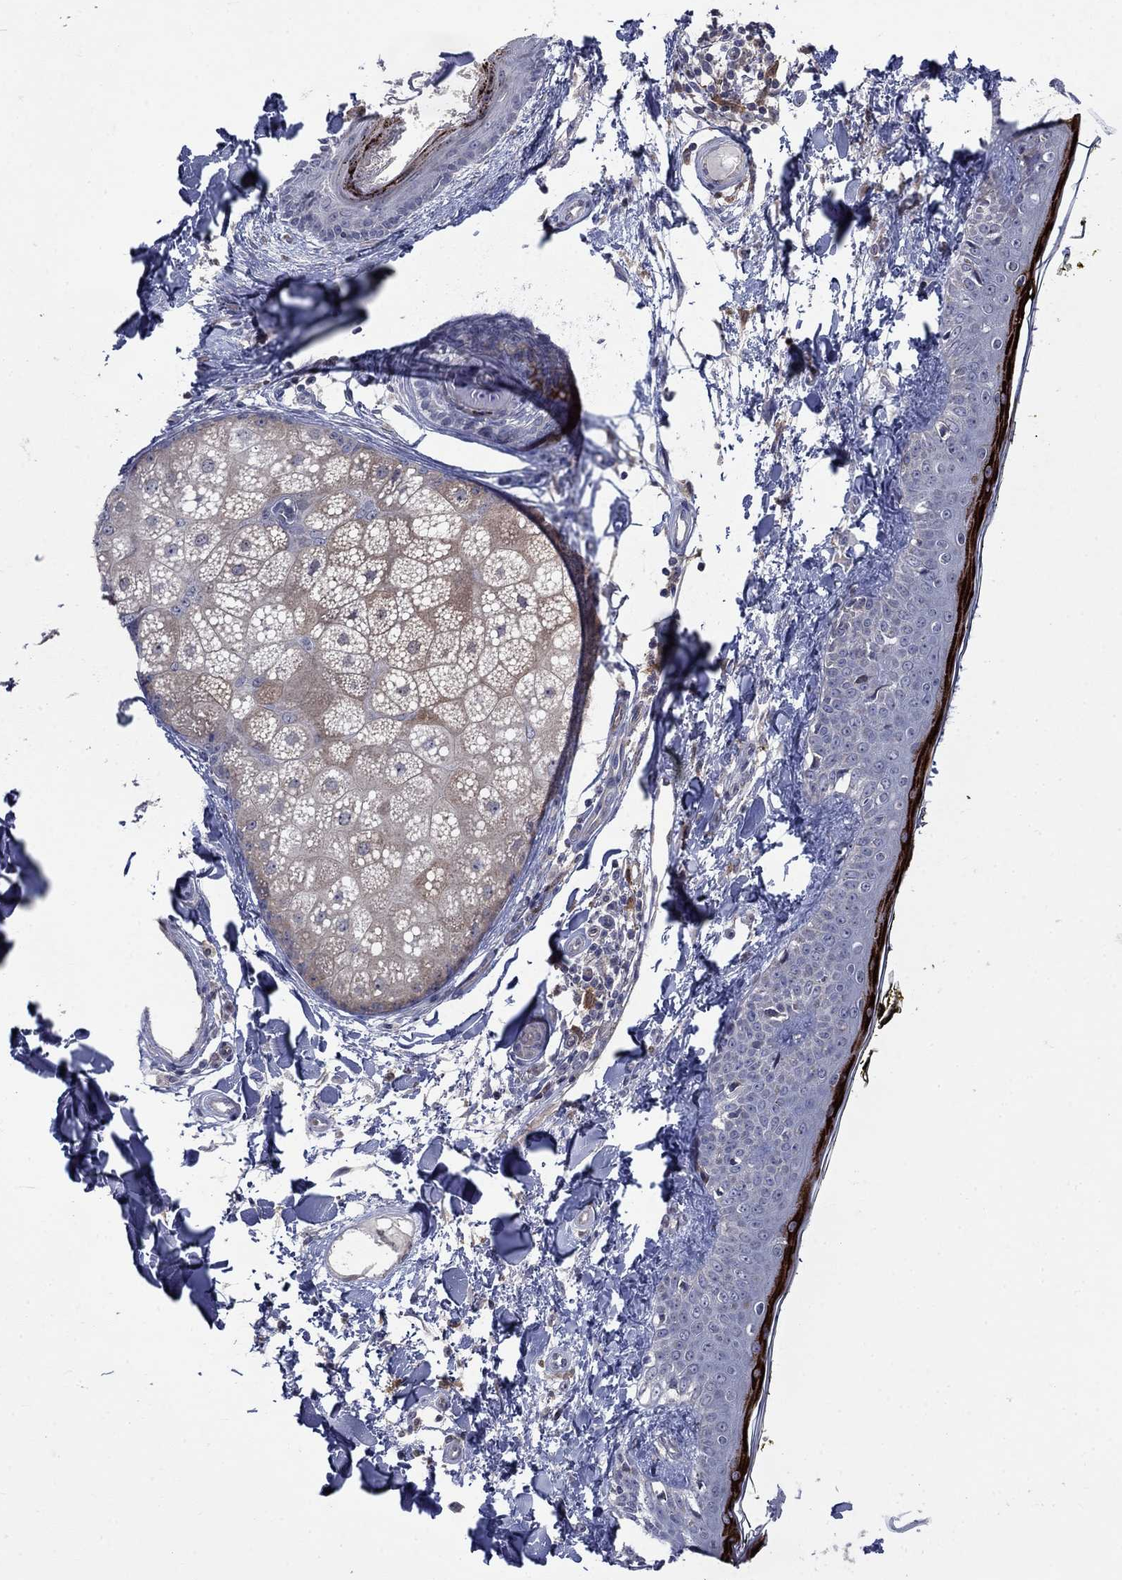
{"staining": {"intensity": "negative", "quantity": "none", "location": "none"}, "tissue": "skin", "cell_type": "Fibroblasts", "image_type": "normal", "snomed": [{"axis": "morphology", "description": "Normal tissue, NOS"}, {"axis": "topography", "description": "Skin"}], "caption": "Immunohistochemistry micrograph of normal skin: human skin stained with DAB reveals no significant protein expression in fibroblasts.", "gene": "RNF19B", "patient": {"sex": "male", "age": 76}}